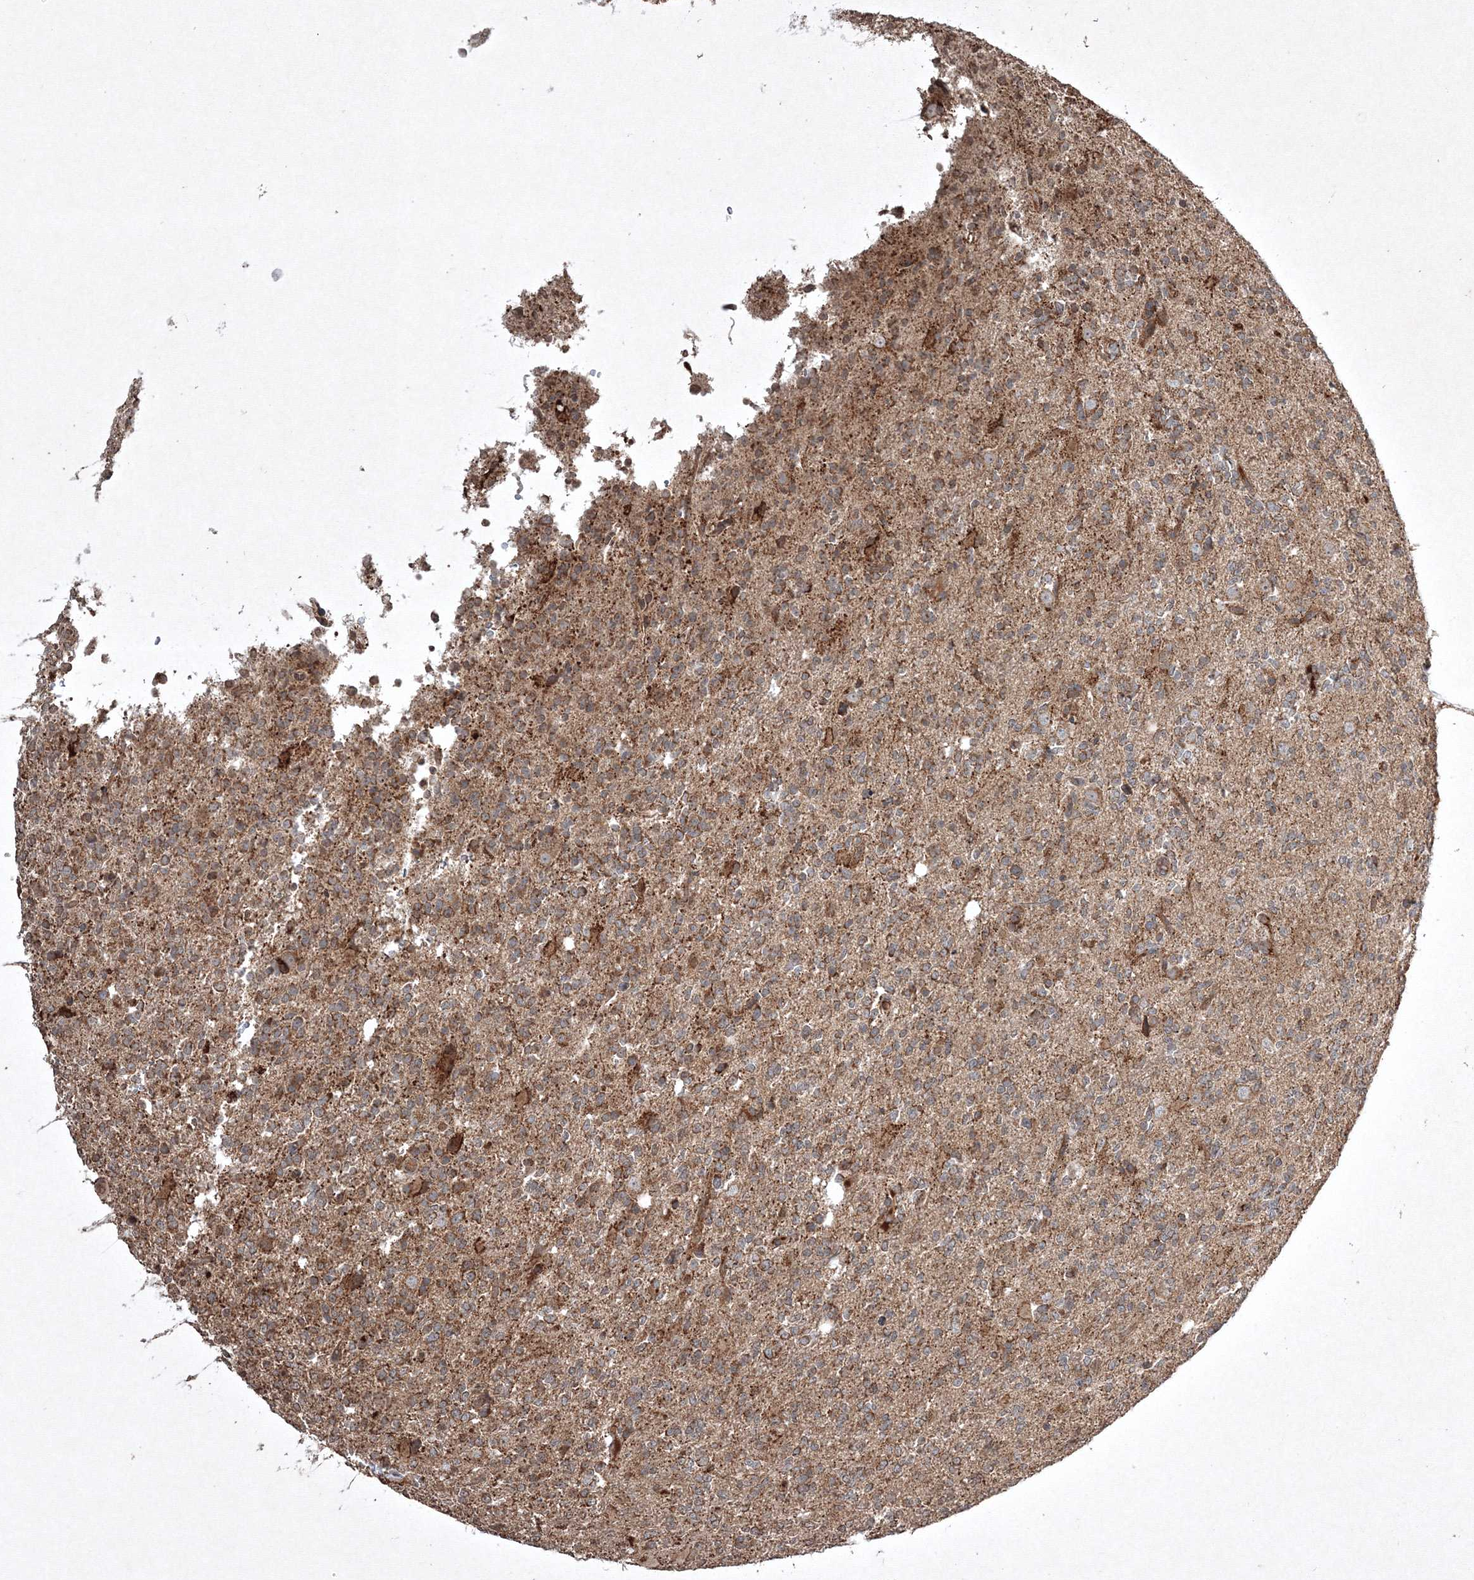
{"staining": {"intensity": "weak", "quantity": "<25%", "location": "cytoplasmic/membranous"}, "tissue": "glioma", "cell_type": "Tumor cells", "image_type": "cancer", "snomed": [{"axis": "morphology", "description": "Glioma, malignant, High grade"}, {"axis": "topography", "description": "Brain"}], "caption": "Glioma stained for a protein using IHC demonstrates no staining tumor cells.", "gene": "PLTP", "patient": {"sex": "female", "age": 62}}